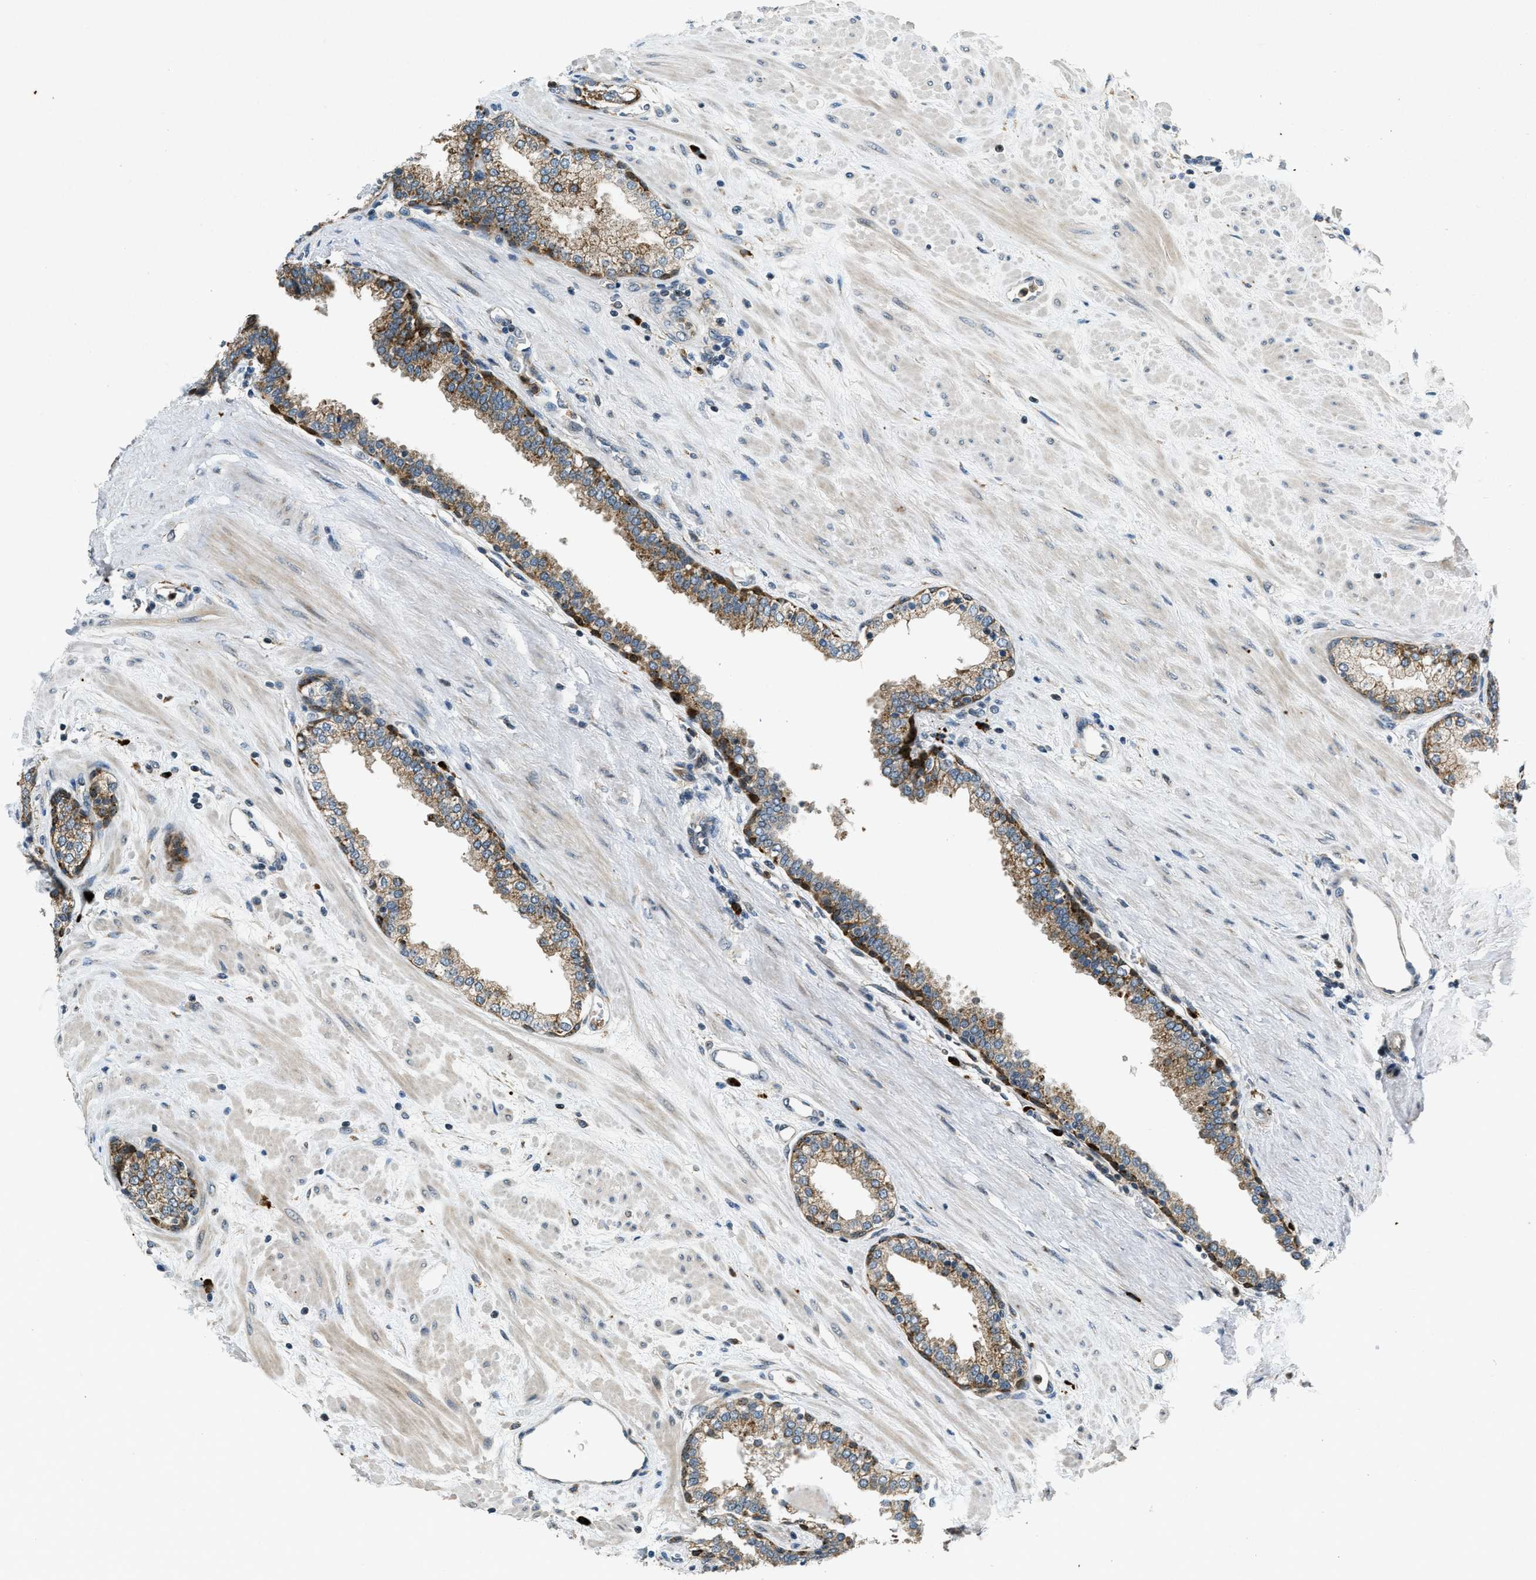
{"staining": {"intensity": "moderate", "quantity": "25%-75%", "location": "cytoplasmic/membranous"}, "tissue": "prostate", "cell_type": "Glandular cells", "image_type": "normal", "snomed": [{"axis": "morphology", "description": "Normal tissue, NOS"}, {"axis": "topography", "description": "Prostate"}], "caption": "DAB (3,3'-diaminobenzidine) immunohistochemical staining of unremarkable human prostate reveals moderate cytoplasmic/membranous protein positivity in approximately 25%-75% of glandular cells.", "gene": "HERC2", "patient": {"sex": "male", "age": 51}}